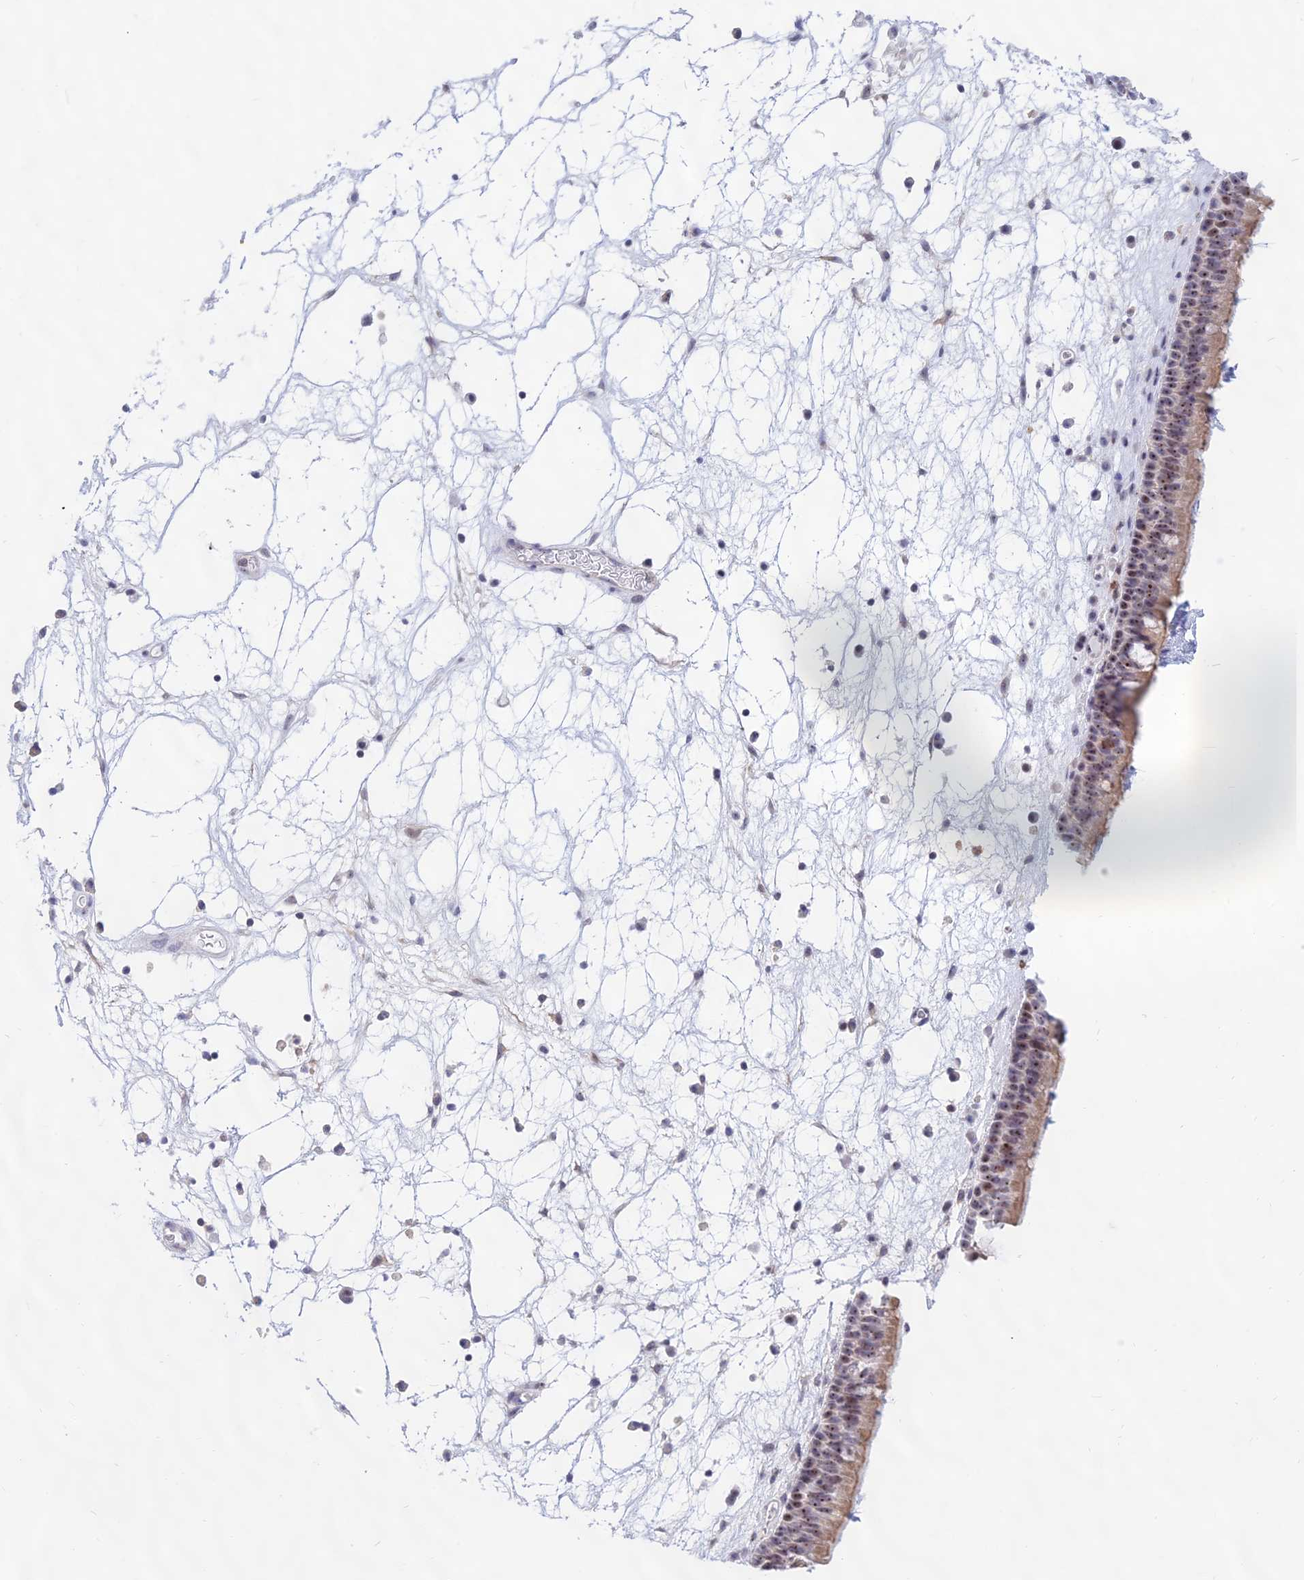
{"staining": {"intensity": "moderate", "quantity": ">75%", "location": "cytoplasmic/membranous,nuclear"}, "tissue": "nasopharynx", "cell_type": "Respiratory epithelial cells", "image_type": "normal", "snomed": [{"axis": "morphology", "description": "Normal tissue, NOS"}, {"axis": "morphology", "description": "Inflammation, NOS"}, {"axis": "morphology", "description": "Malignant melanoma, Metastatic site"}, {"axis": "topography", "description": "Nasopharynx"}], "caption": "Immunohistochemistry (IHC) staining of unremarkable nasopharynx, which demonstrates medium levels of moderate cytoplasmic/membranous,nuclear staining in approximately >75% of respiratory epithelial cells indicating moderate cytoplasmic/membranous,nuclear protein expression. The staining was performed using DAB (brown) for protein detection and nuclei were counterstained in hematoxylin (blue).", "gene": "KRR1", "patient": {"sex": "male", "age": 70}}